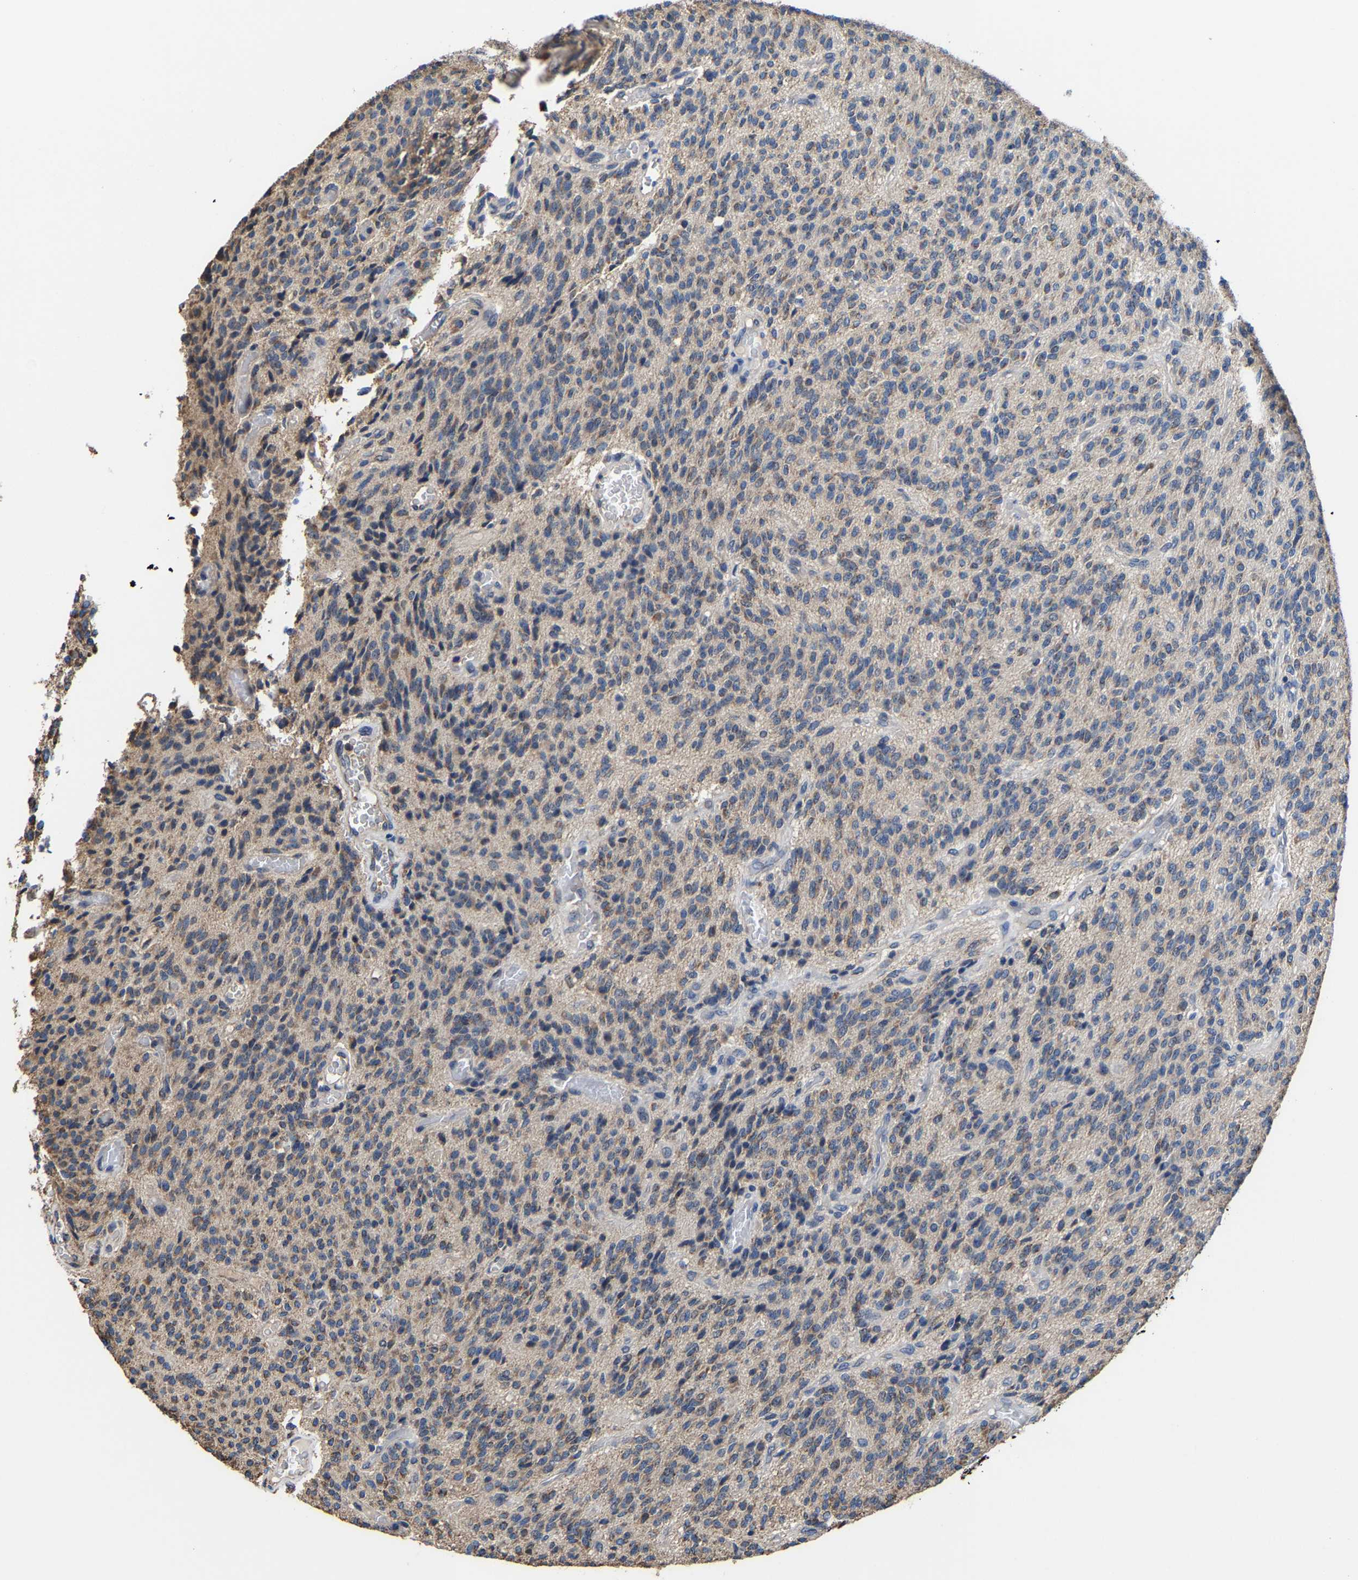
{"staining": {"intensity": "moderate", "quantity": "25%-75%", "location": "cytoplasmic/membranous"}, "tissue": "glioma", "cell_type": "Tumor cells", "image_type": "cancer", "snomed": [{"axis": "morphology", "description": "Glioma, malignant, High grade"}, {"axis": "topography", "description": "Brain"}], "caption": "This photomicrograph demonstrates malignant glioma (high-grade) stained with immunohistochemistry to label a protein in brown. The cytoplasmic/membranous of tumor cells show moderate positivity for the protein. Nuclei are counter-stained blue.", "gene": "ZCCHC7", "patient": {"sex": "male", "age": 34}}